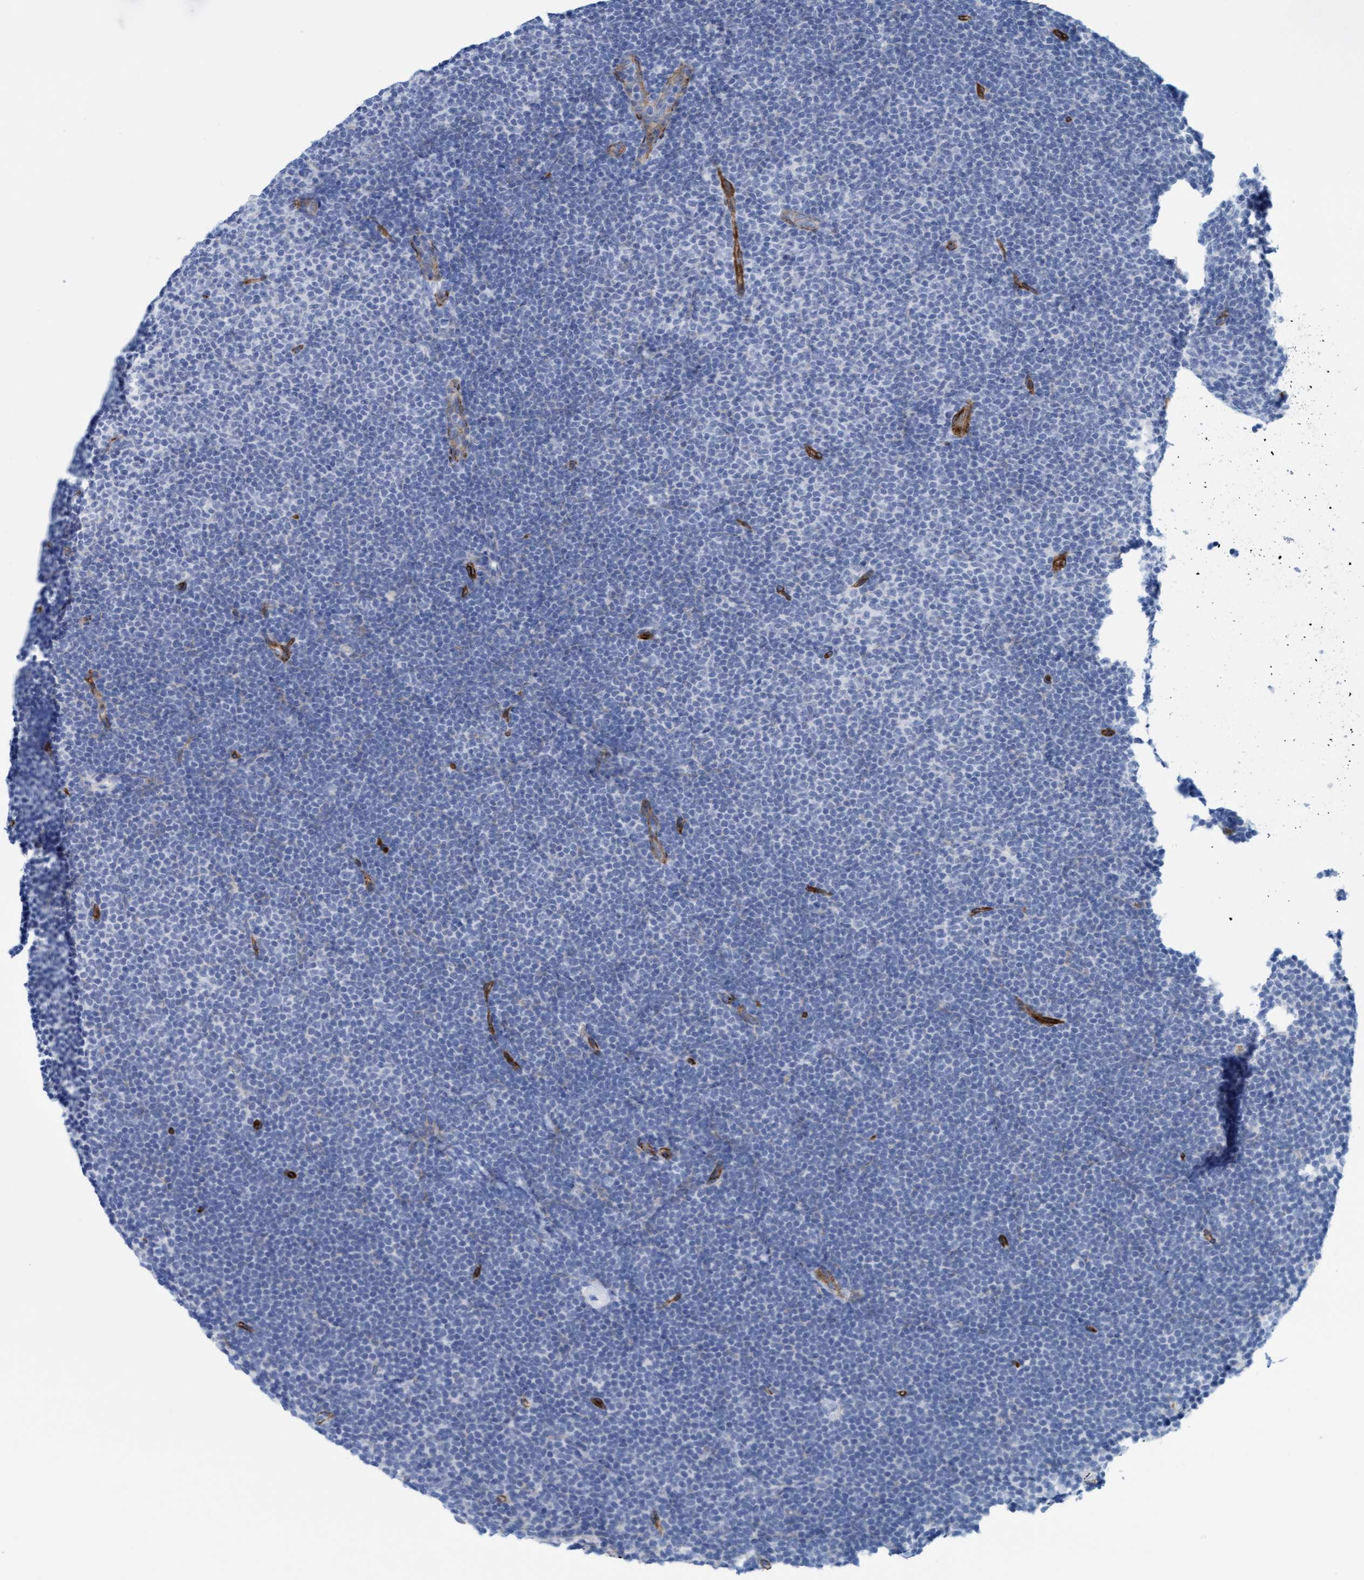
{"staining": {"intensity": "negative", "quantity": "none", "location": "none"}, "tissue": "lymphoma", "cell_type": "Tumor cells", "image_type": "cancer", "snomed": [{"axis": "morphology", "description": "Malignant lymphoma, non-Hodgkin's type, Low grade"}, {"axis": "topography", "description": "Lymph node"}], "caption": "Immunohistochemistry (IHC) of human malignant lymphoma, non-Hodgkin's type (low-grade) reveals no positivity in tumor cells. (Stains: DAB IHC with hematoxylin counter stain, Microscopy: brightfield microscopy at high magnification).", "gene": "MTFR1", "patient": {"sex": "female", "age": 53}}